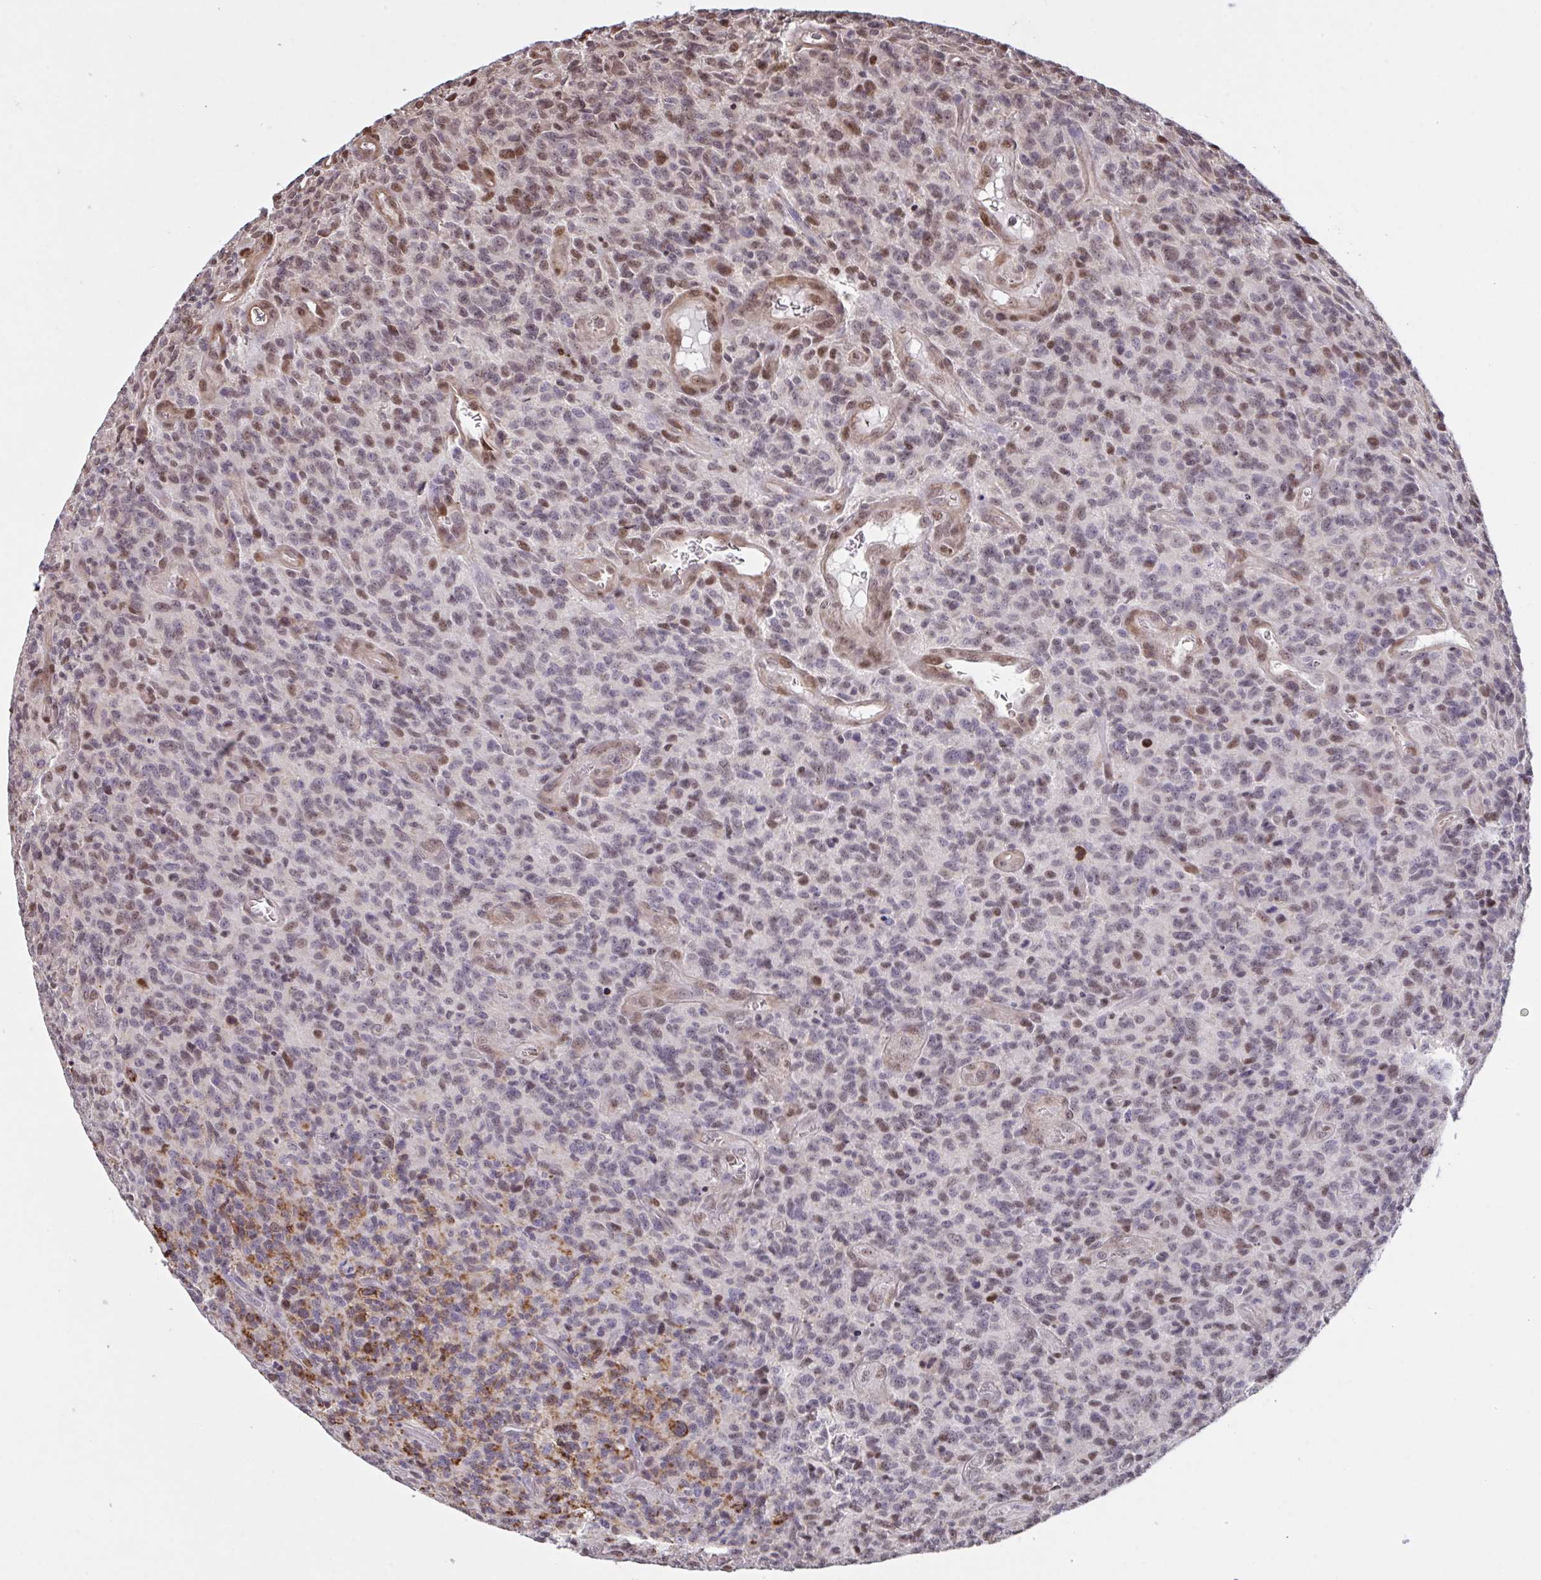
{"staining": {"intensity": "moderate", "quantity": "25%-75%", "location": "cytoplasmic/membranous,nuclear"}, "tissue": "glioma", "cell_type": "Tumor cells", "image_type": "cancer", "snomed": [{"axis": "morphology", "description": "Glioma, malignant, High grade"}, {"axis": "topography", "description": "Brain"}], "caption": "Immunohistochemical staining of glioma exhibits medium levels of moderate cytoplasmic/membranous and nuclear protein staining in about 25%-75% of tumor cells.", "gene": "PELI2", "patient": {"sex": "male", "age": 76}}